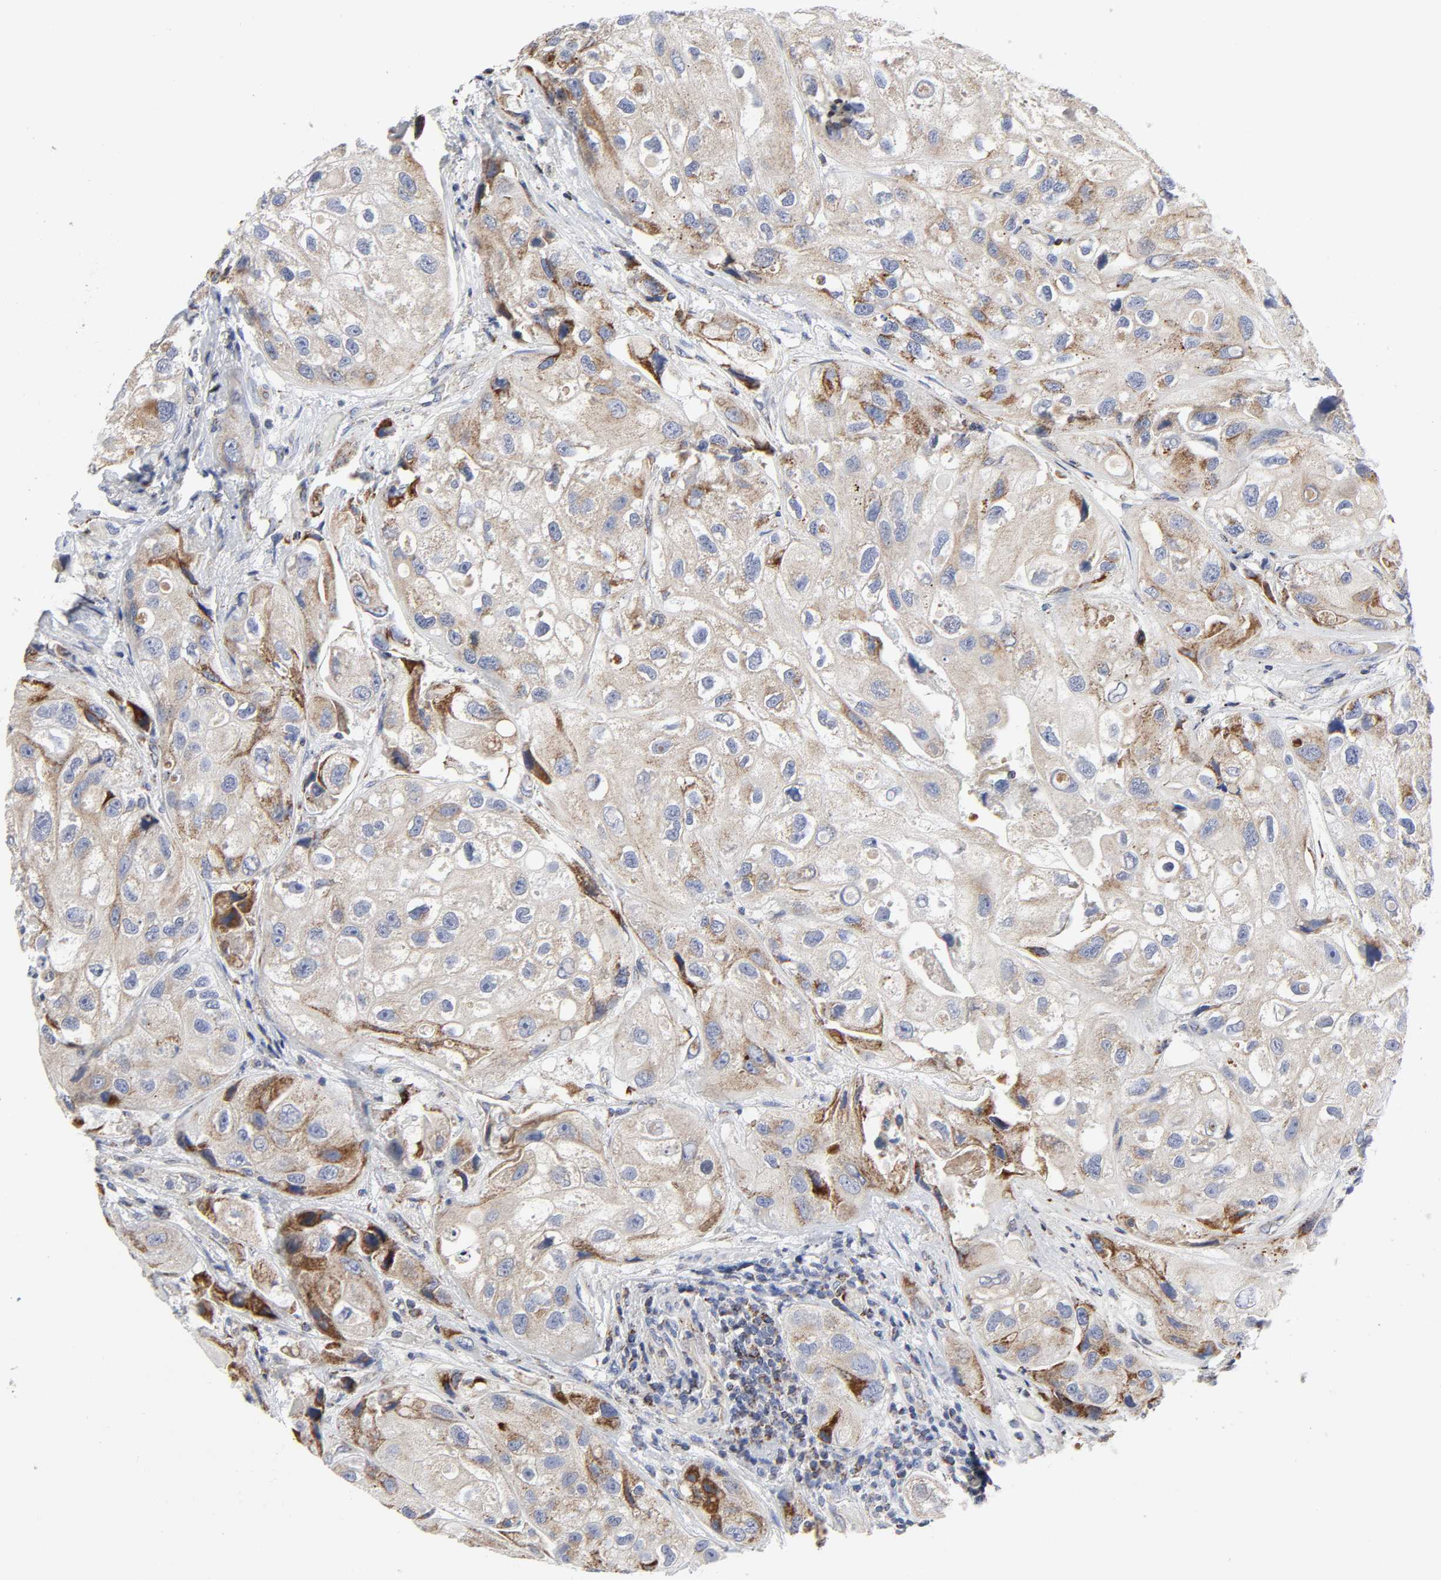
{"staining": {"intensity": "moderate", "quantity": ">75%", "location": "cytoplasmic/membranous"}, "tissue": "urothelial cancer", "cell_type": "Tumor cells", "image_type": "cancer", "snomed": [{"axis": "morphology", "description": "Urothelial carcinoma, High grade"}, {"axis": "topography", "description": "Urinary bladder"}], "caption": "Protein staining of urothelial carcinoma (high-grade) tissue exhibits moderate cytoplasmic/membranous positivity in approximately >75% of tumor cells. (IHC, brightfield microscopy, high magnification).", "gene": "AOPEP", "patient": {"sex": "female", "age": 64}}